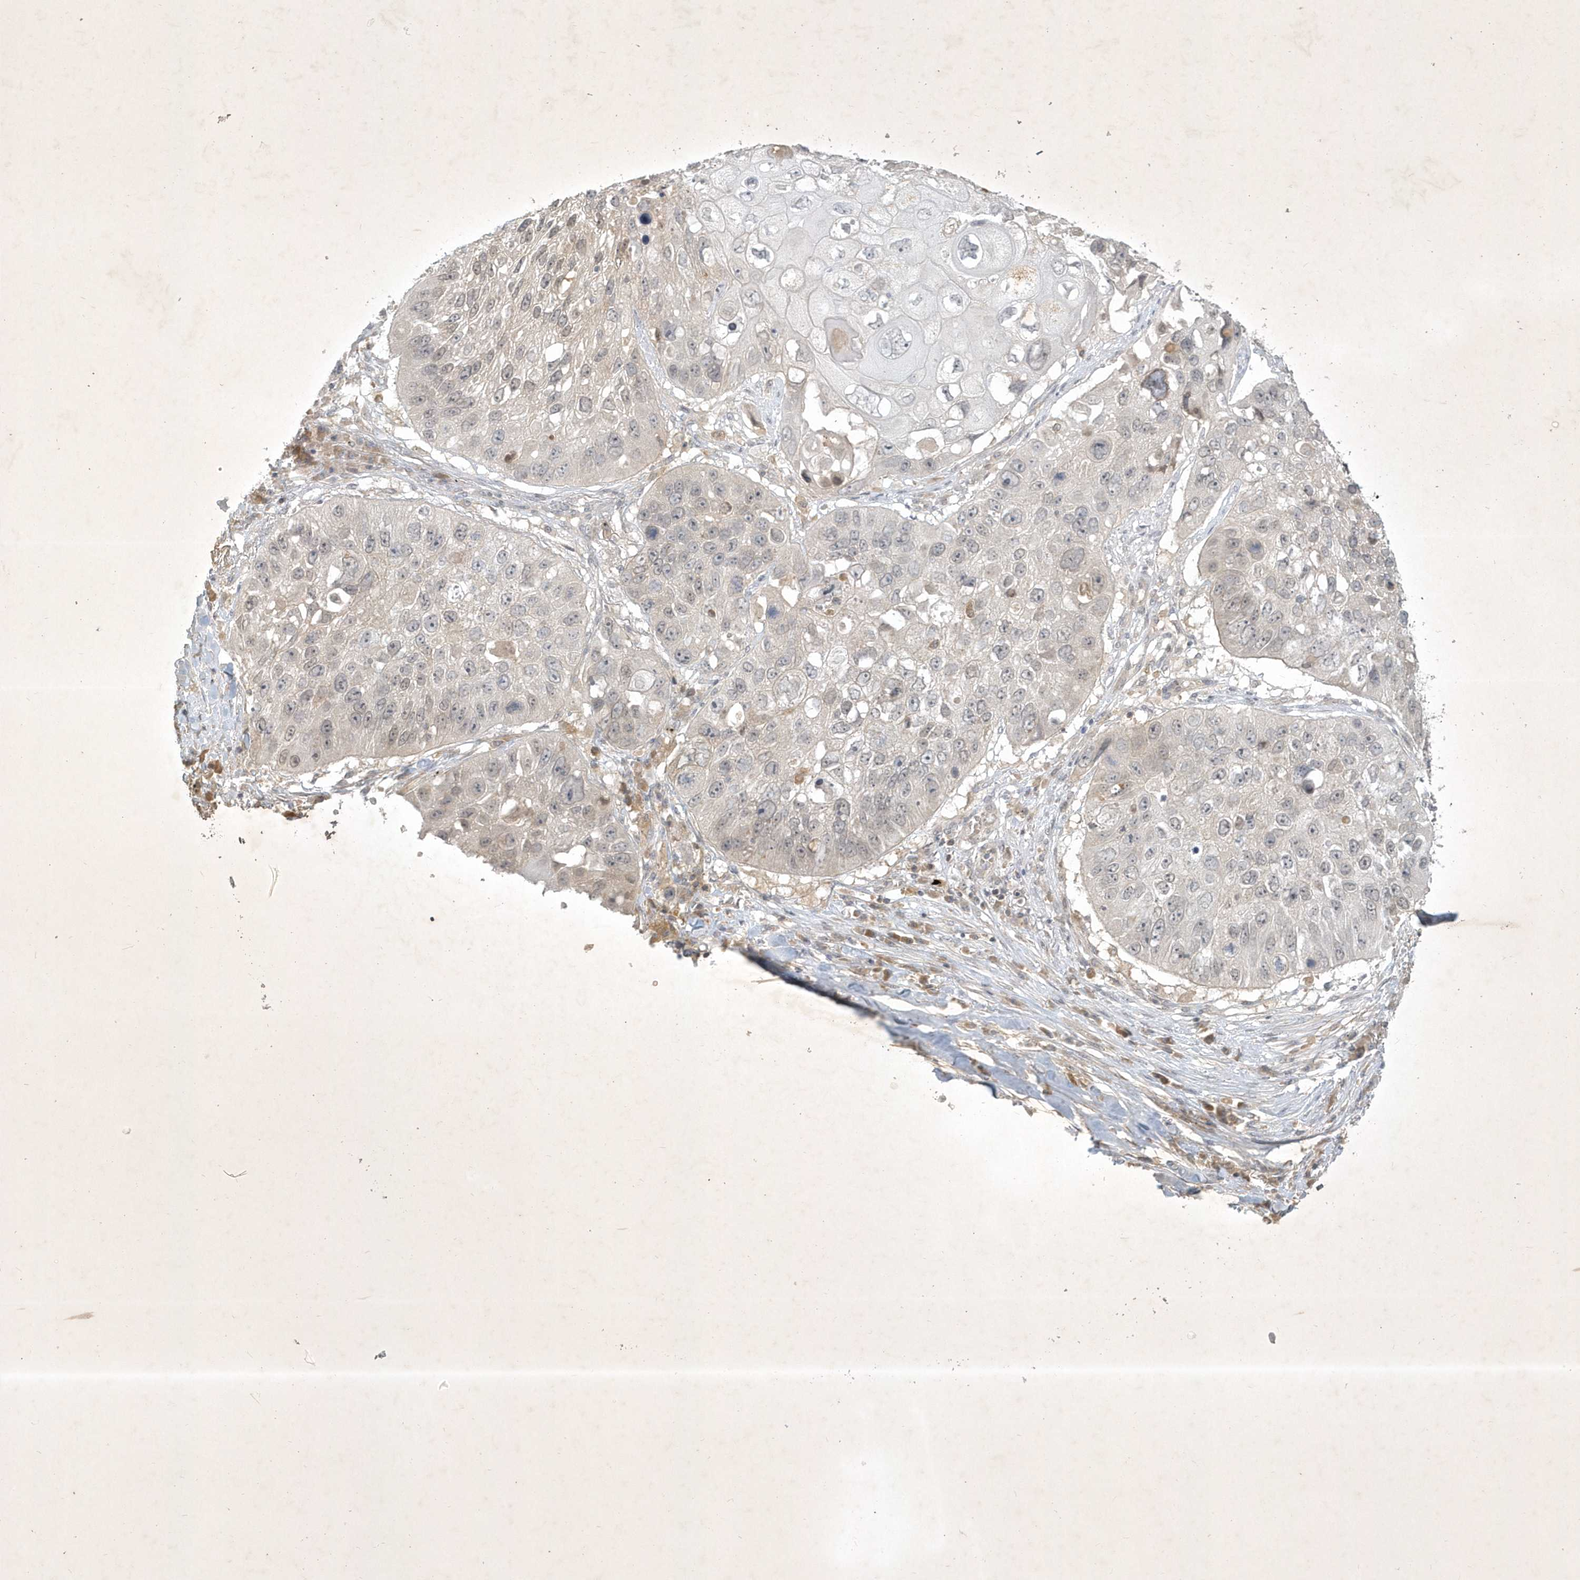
{"staining": {"intensity": "negative", "quantity": "none", "location": "none"}, "tissue": "lung cancer", "cell_type": "Tumor cells", "image_type": "cancer", "snomed": [{"axis": "morphology", "description": "Squamous cell carcinoma, NOS"}, {"axis": "topography", "description": "Lung"}], "caption": "Lung cancer was stained to show a protein in brown. There is no significant positivity in tumor cells.", "gene": "BOD1", "patient": {"sex": "male", "age": 61}}